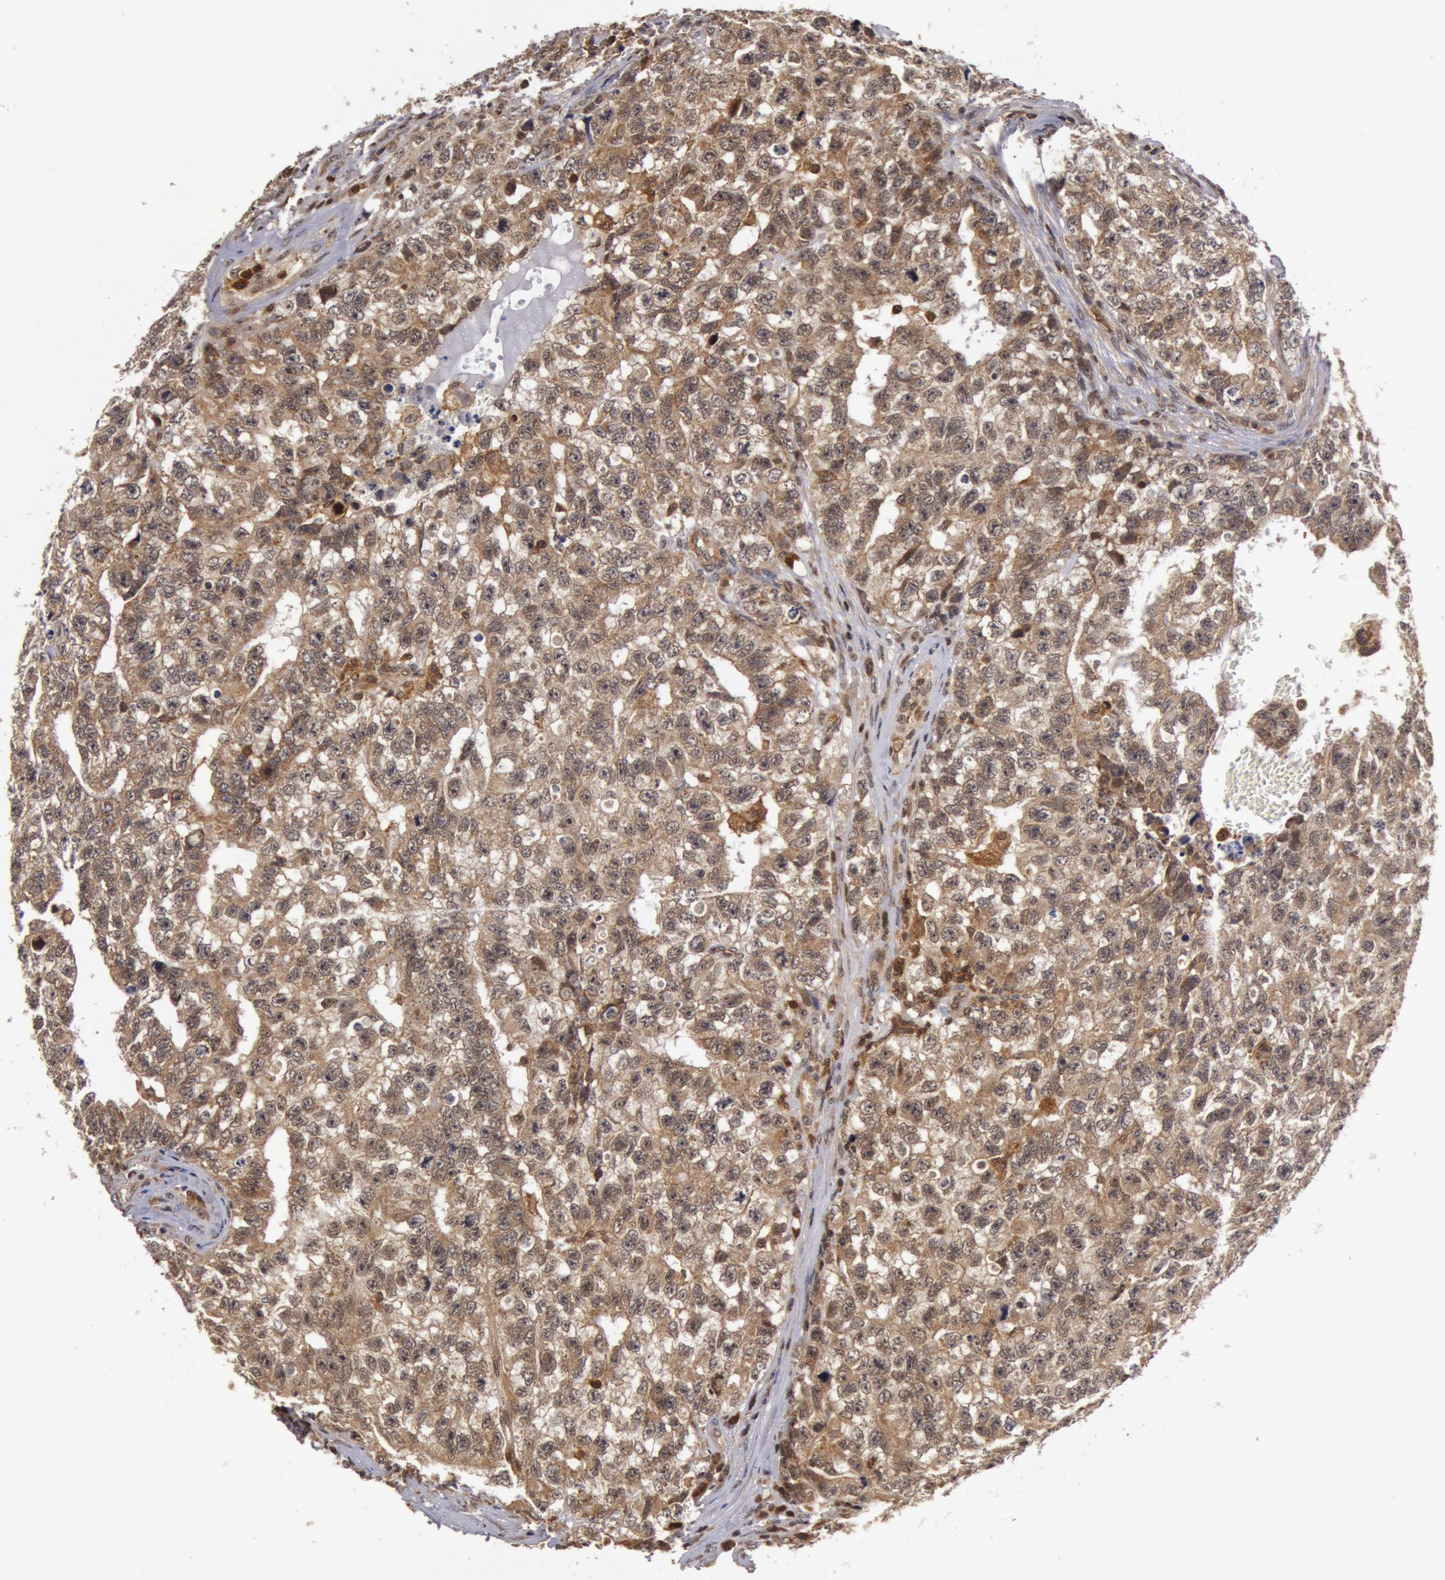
{"staining": {"intensity": "weak", "quantity": ">75%", "location": "cytoplasmic/membranous"}, "tissue": "testis cancer", "cell_type": "Tumor cells", "image_type": "cancer", "snomed": [{"axis": "morphology", "description": "Carcinoma, Embryonal, NOS"}, {"axis": "topography", "description": "Testis"}], "caption": "Testis cancer (embryonal carcinoma) stained with DAB immunohistochemistry displays low levels of weak cytoplasmic/membranous positivity in about >75% of tumor cells. The protein of interest is shown in brown color, while the nuclei are stained blue.", "gene": "ZNF350", "patient": {"sex": "male", "age": 31}}